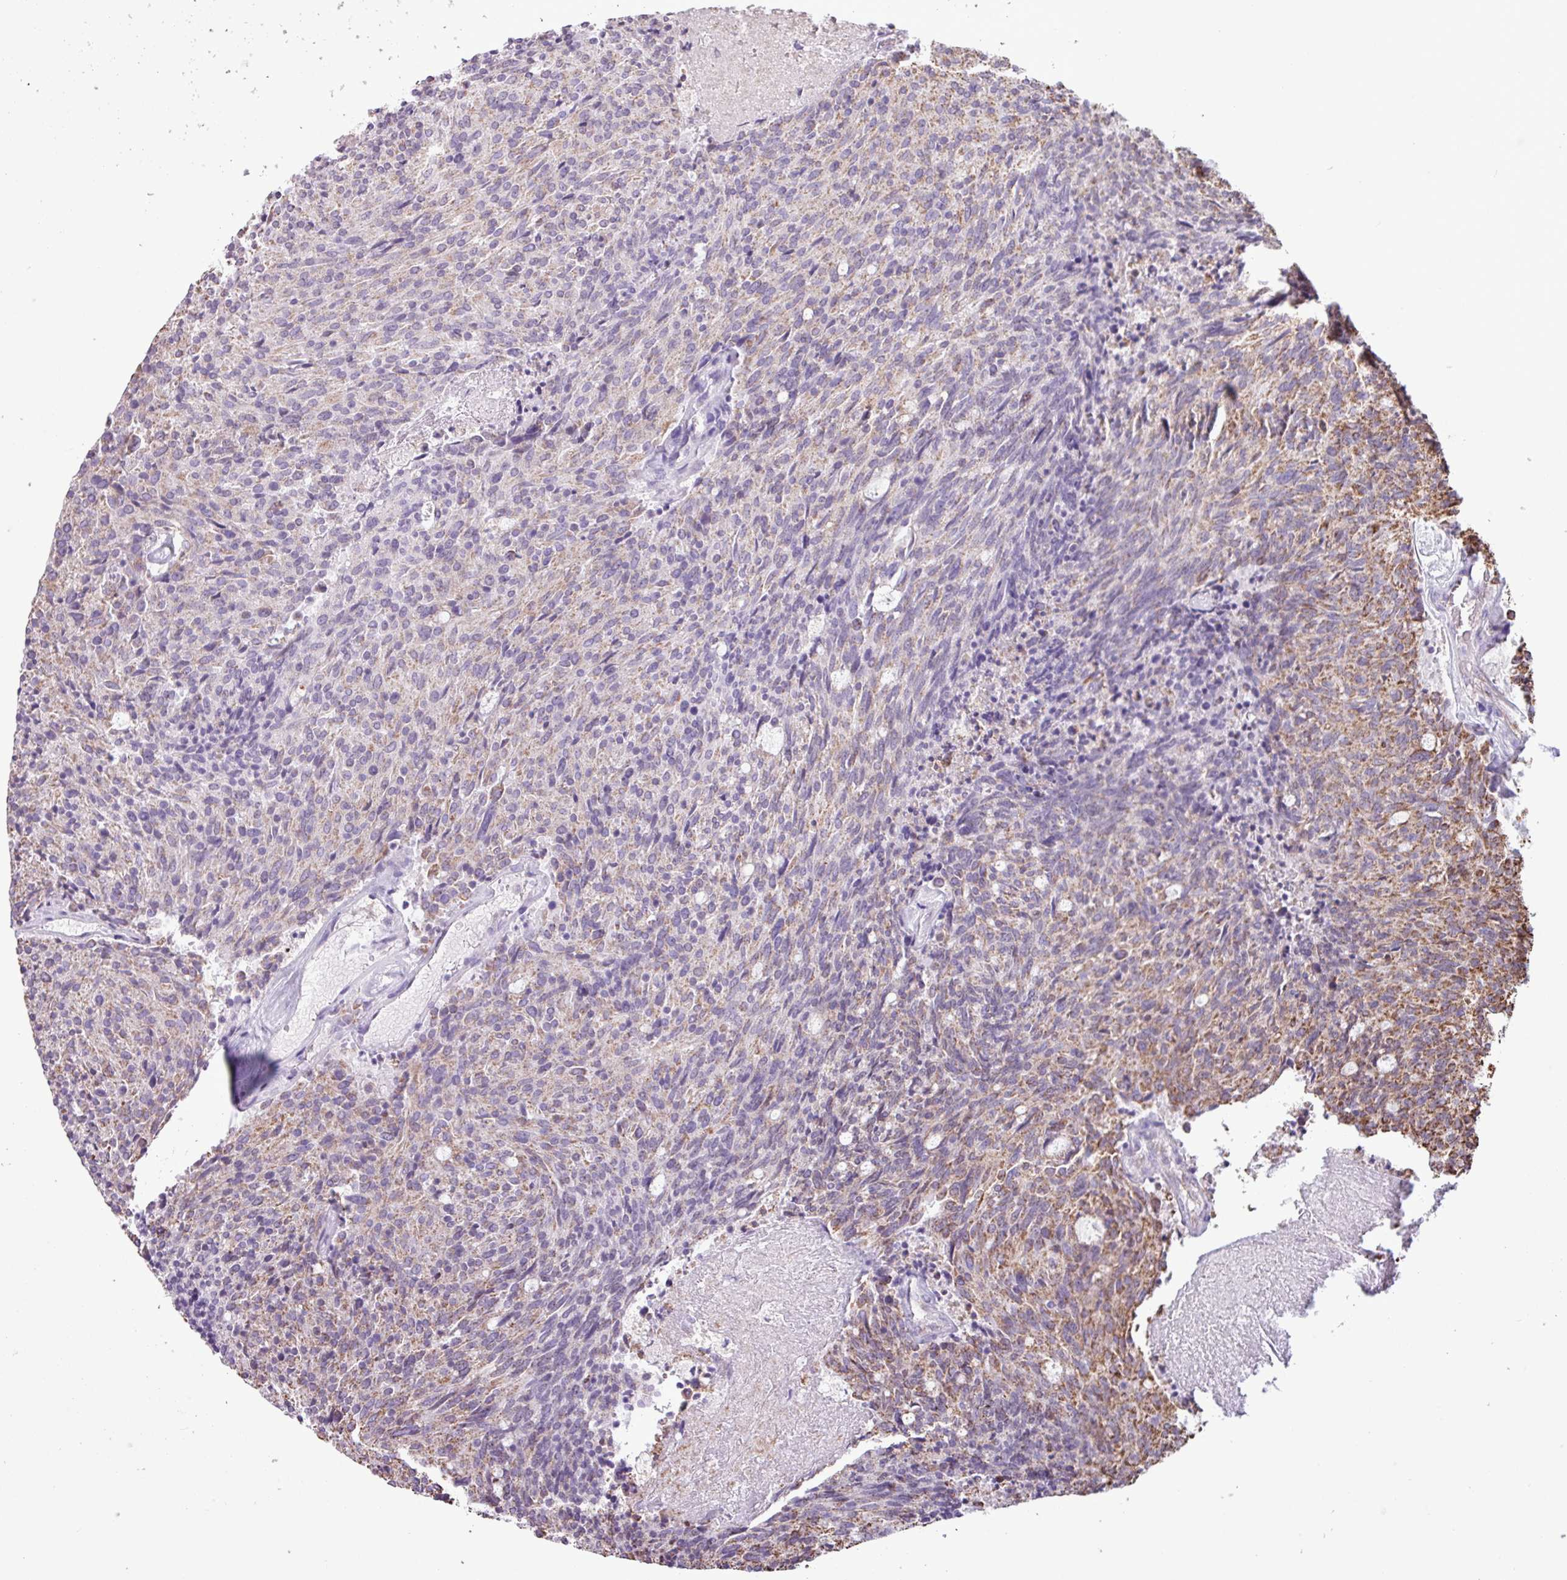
{"staining": {"intensity": "moderate", "quantity": "<25%", "location": "cytoplasmic/membranous"}, "tissue": "carcinoid", "cell_type": "Tumor cells", "image_type": "cancer", "snomed": [{"axis": "morphology", "description": "Carcinoid, malignant, NOS"}, {"axis": "topography", "description": "Pancreas"}], "caption": "Carcinoid tissue reveals moderate cytoplasmic/membranous expression in about <25% of tumor cells, visualized by immunohistochemistry. Immunohistochemistry stains the protein of interest in brown and the nuclei are stained blue.", "gene": "ALG8", "patient": {"sex": "female", "age": 54}}